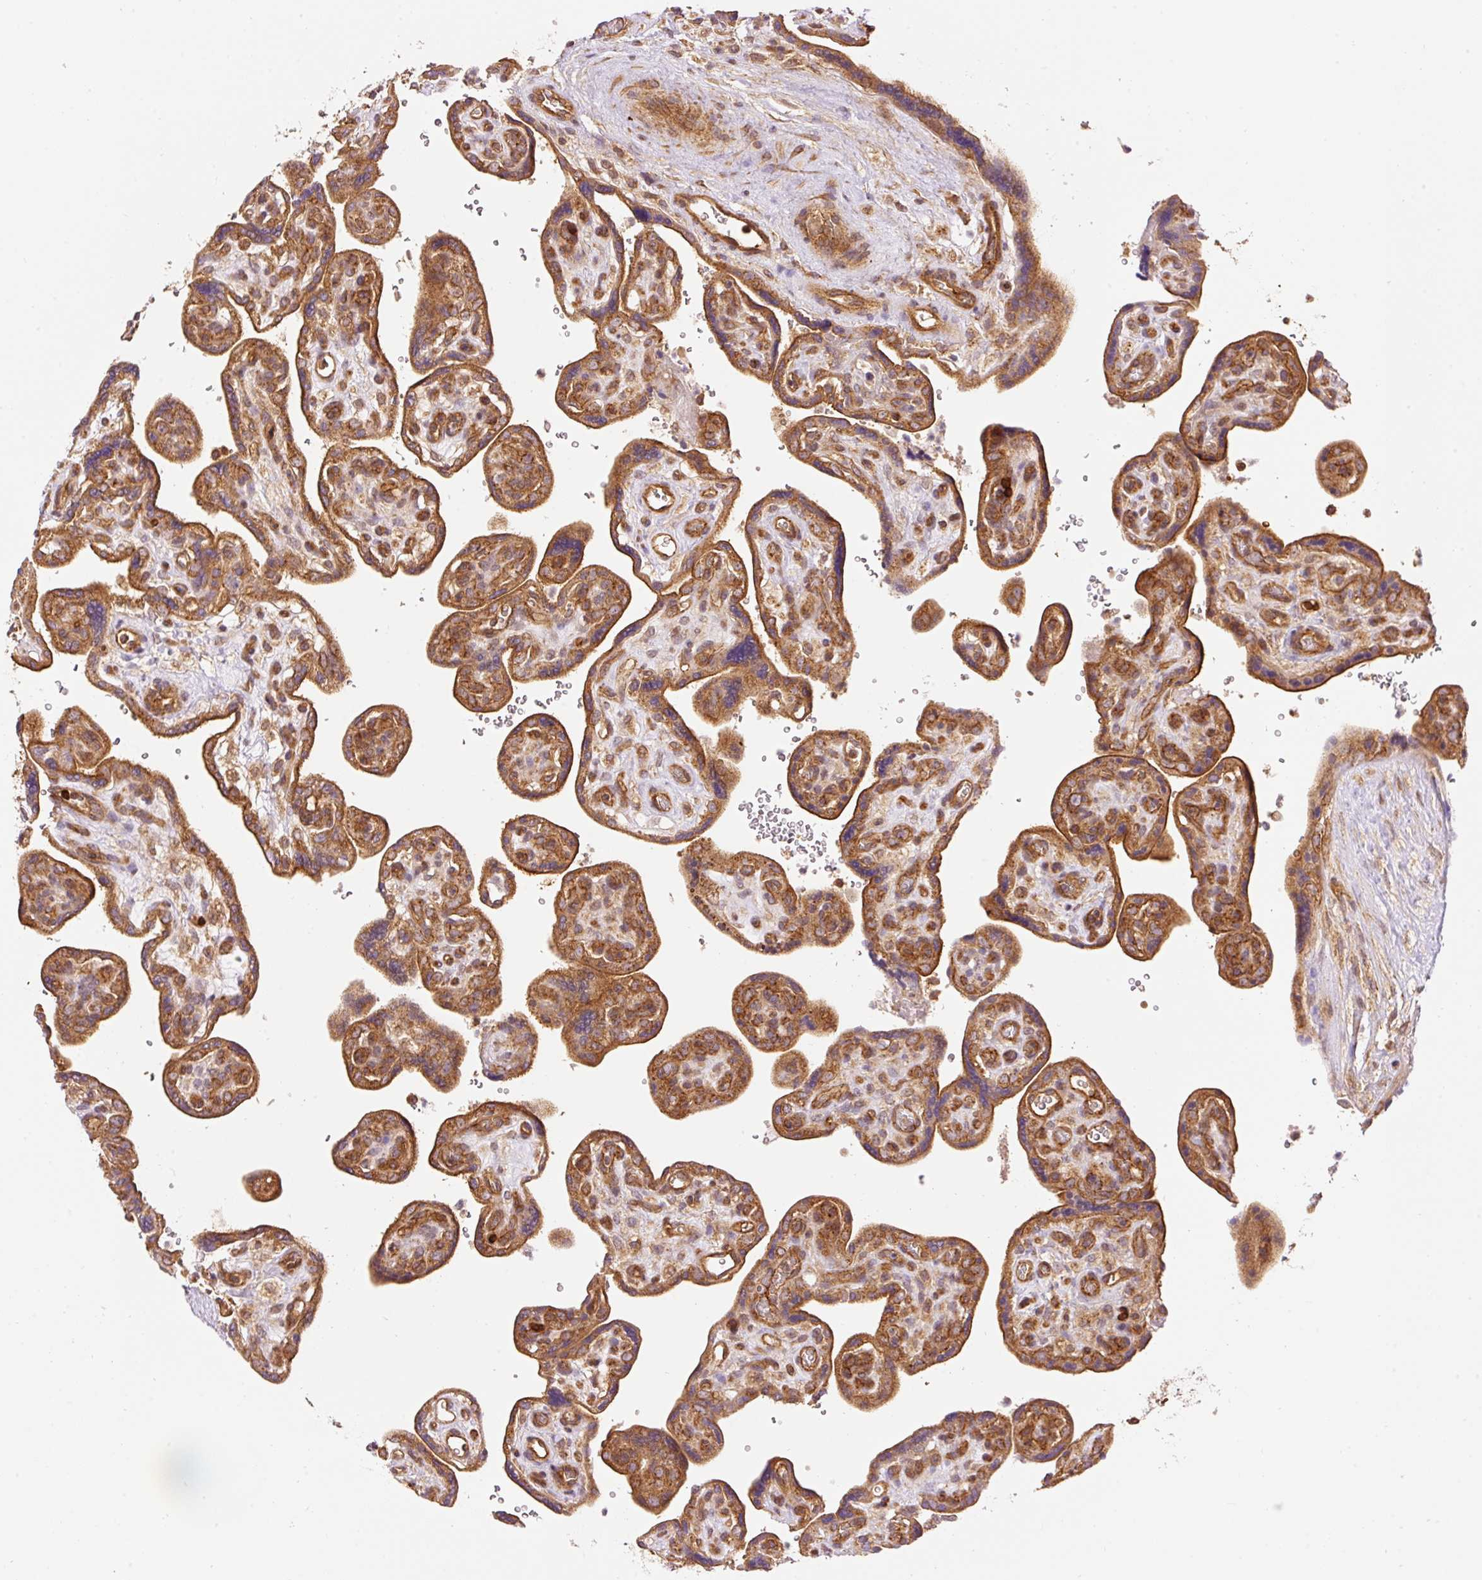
{"staining": {"intensity": "moderate", "quantity": ">75%", "location": "cytoplasmic/membranous"}, "tissue": "placenta", "cell_type": "Trophoblastic cells", "image_type": "normal", "snomed": [{"axis": "morphology", "description": "Normal tissue, NOS"}, {"axis": "topography", "description": "Placenta"}], "caption": "IHC histopathology image of benign placenta stained for a protein (brown), which demonstrates medium levels of moderate cytoplasmic/membranous staining in about >75% of trophoblastic cells.", "gene": "ADCY4", "patient": {"sex": "female", "age": 39}}